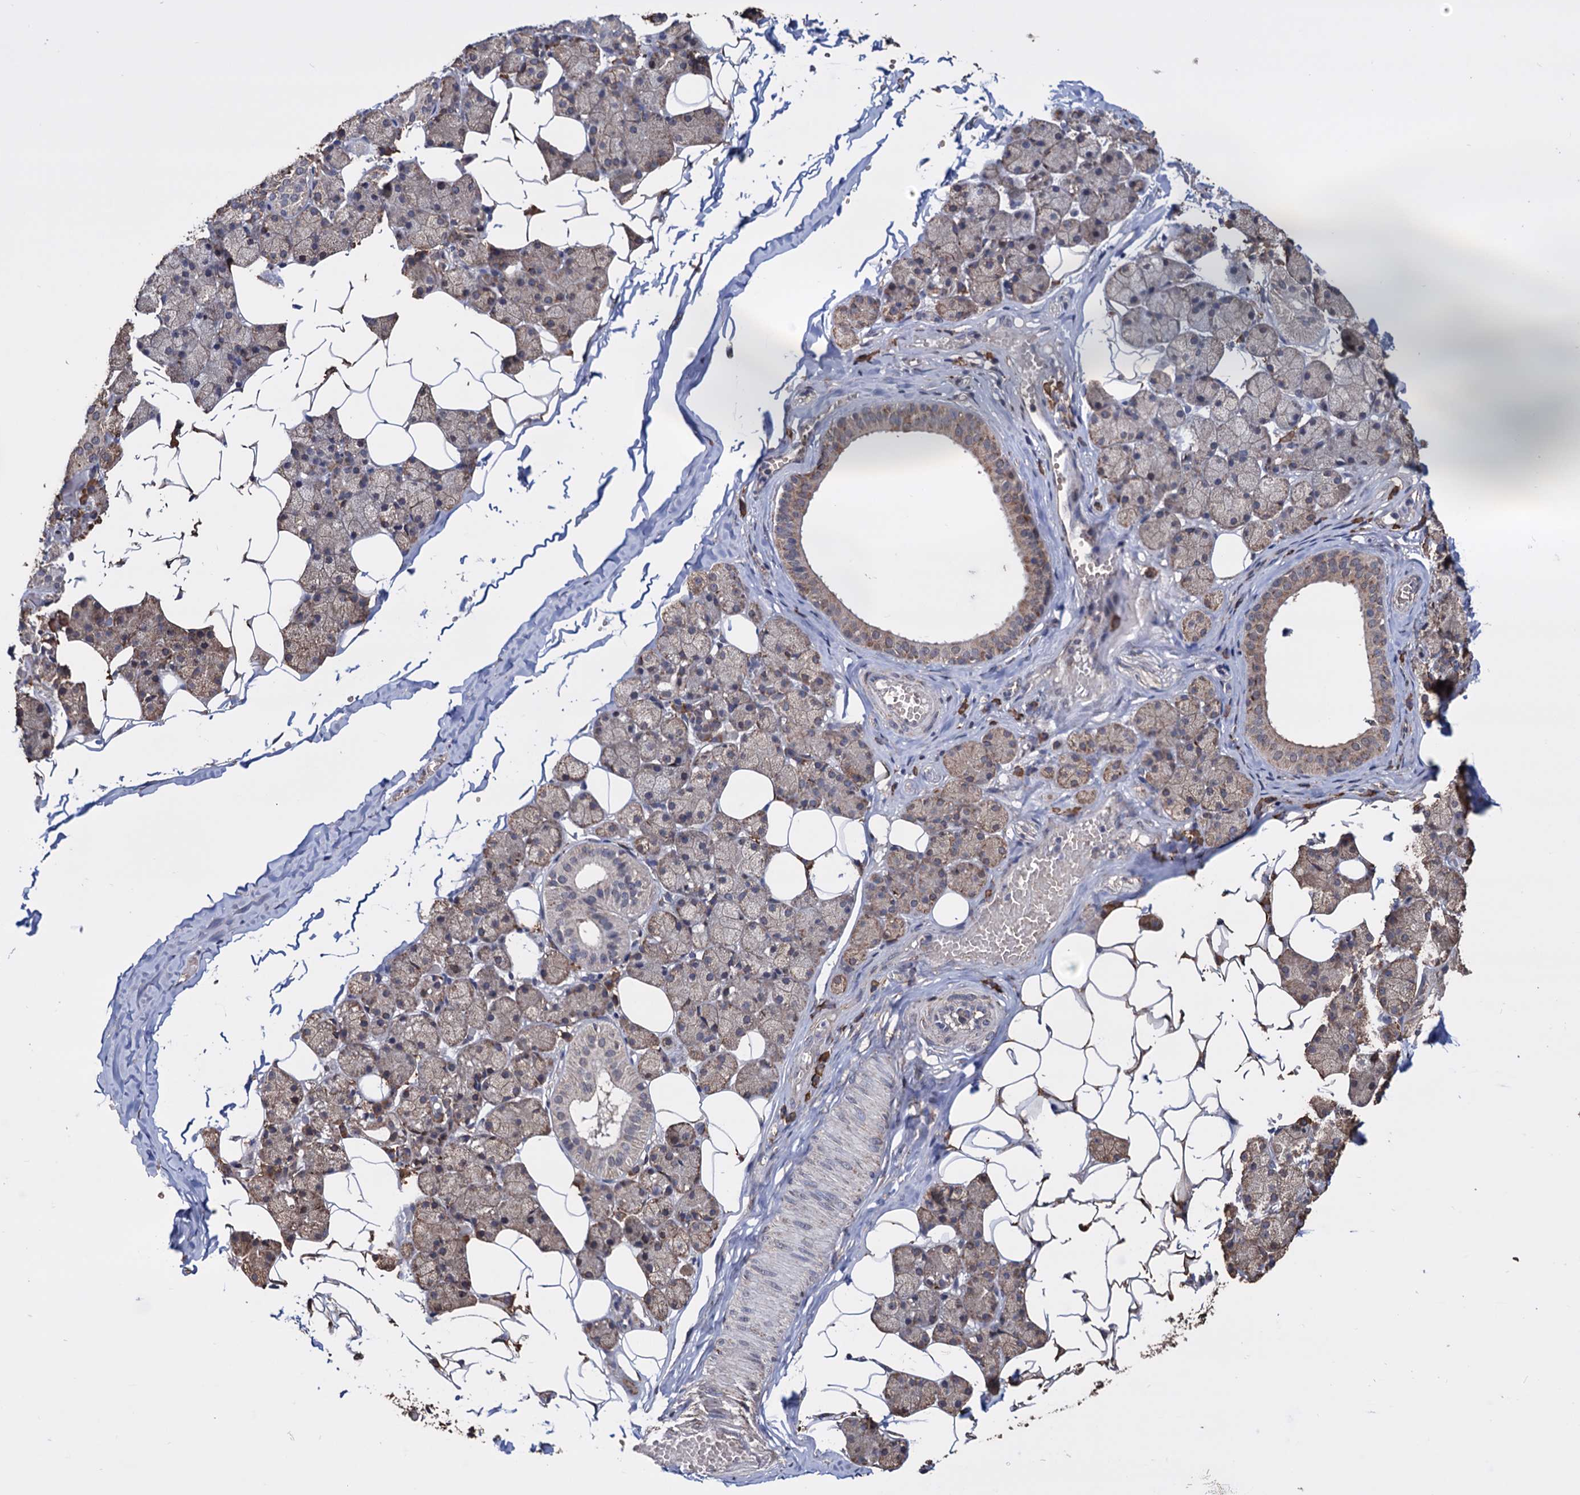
{"staining": {"intensity": "moderate", "quantity": "25%-75%", "location": "cytoplasmic/membranous"}, "tissue": "salivary gland", "cell_type": "Glandular cells", "image_type": "normal", "snomed": [{"axis": "morphology", "description": "Normal tissue, NOS"}, {"axis": "topography", "description": "Salivary gland"}], "caption": "This micrograph reveals immunohistochemistry (IHC) staining of unremarkable human salivary gland, with medium moderate cytoplasmic/membranous staining in about 25%-75% of glandular cells.", "gene": "TBC1D12", "patient": {"sex": "female", "age": 33}}